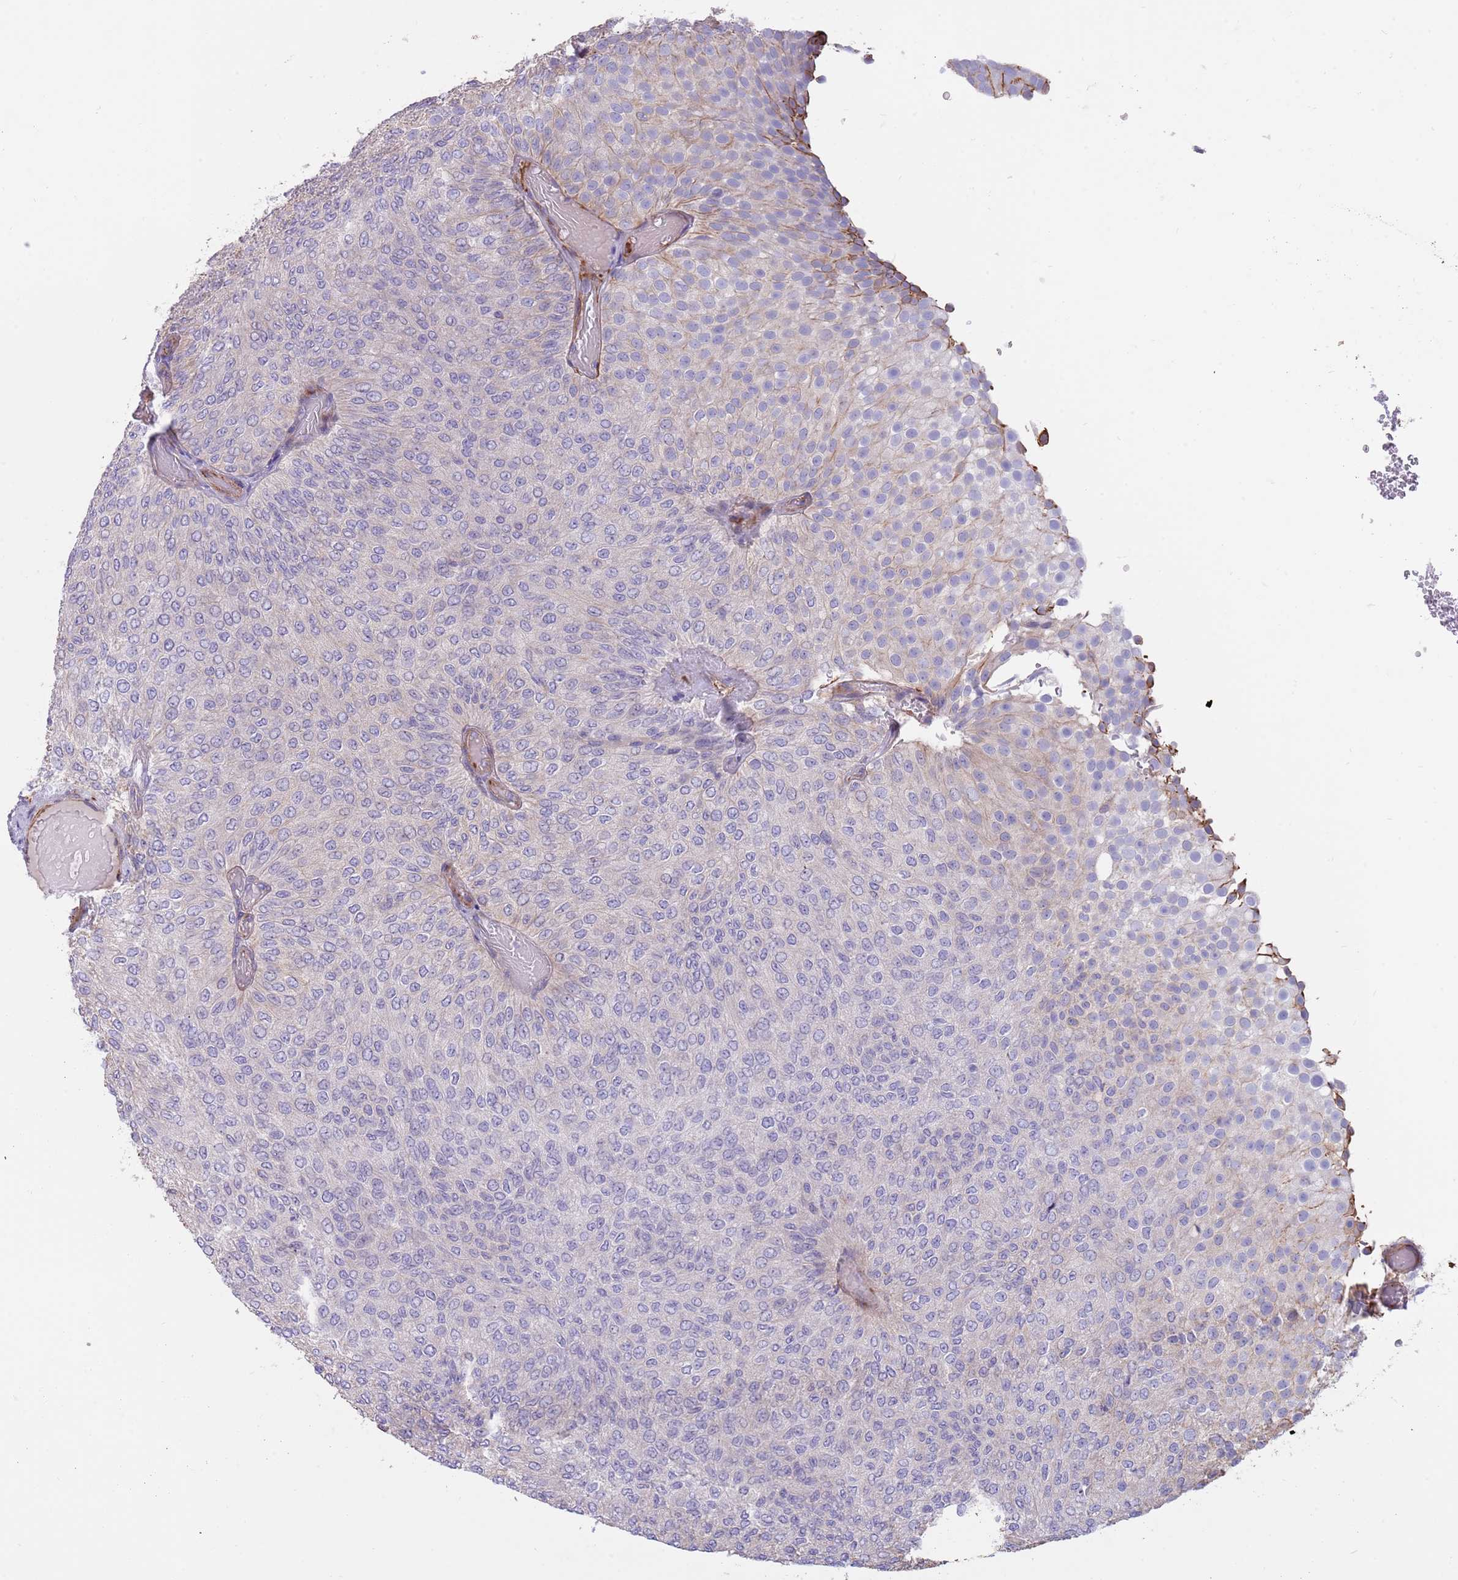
{"staining": {"intensity": "negative", "quantity": "none", "location": "none"}, "tissue": "urothelial cancer", "cell_type": "Tumor cells", "image_type": "cancer", "snomed": [{"axis": "morphology", "description": "Urothelial carcinoma, Low grade"}, {"axis": "topography", "description": "Urinary bladder"}], "caption": "Tumor cells are negative for brown protein staining in urothelial cancer.", "gene": "MOGAT1", "patient": {"sex": "male", "age": 78}}